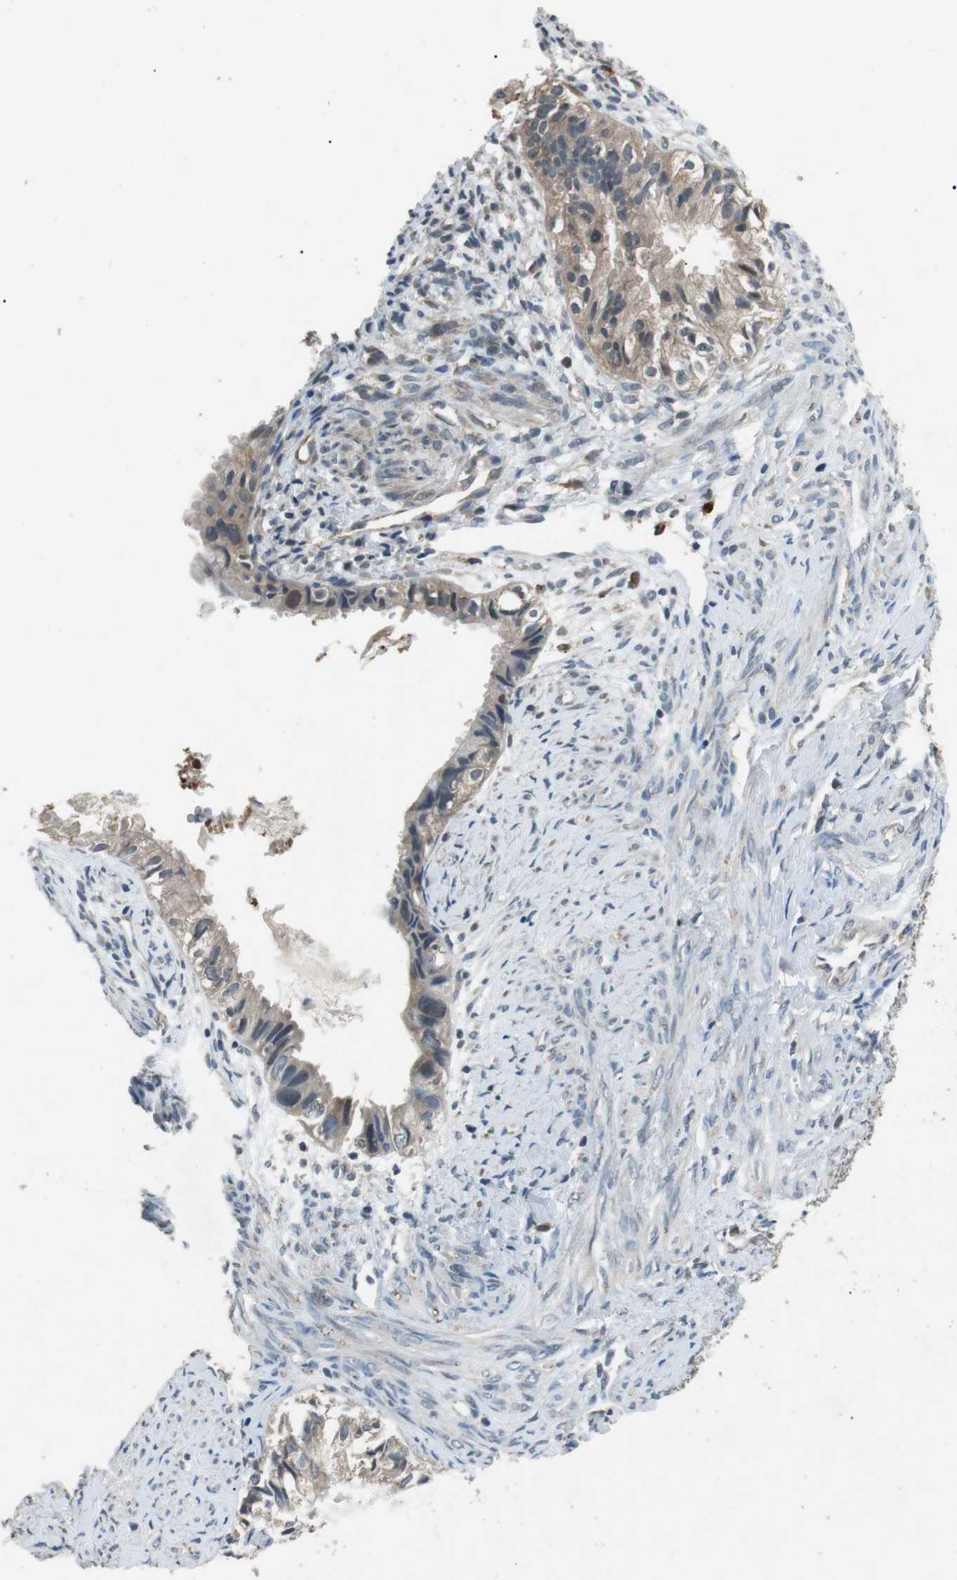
{"staining": {"intensity": "weak", "quantity": ">75%", "location": "cytoplasmic/membranous"}, "tissue": "cervical cancer", "cell_type": "Tumor cells", "image_type": "cancer", "snomed": [{"axis": "morphology", "description": "Normal tissue, NOS"}, {"axis": "morphology", "description": "Adenocarcinoma, NOS"}, {"axis": "topography", "description": "Cervix"}, {"axis": "topography", "description": "Endometrium"}], "caption": "A histopathology image of cervical adenocarcinoma stained for a protein demonstrates weak cytoplasmic/membranous brown staining in tumor cells.", "gene": "NEK7", "patient": {"sex": "female", "age": 86}}